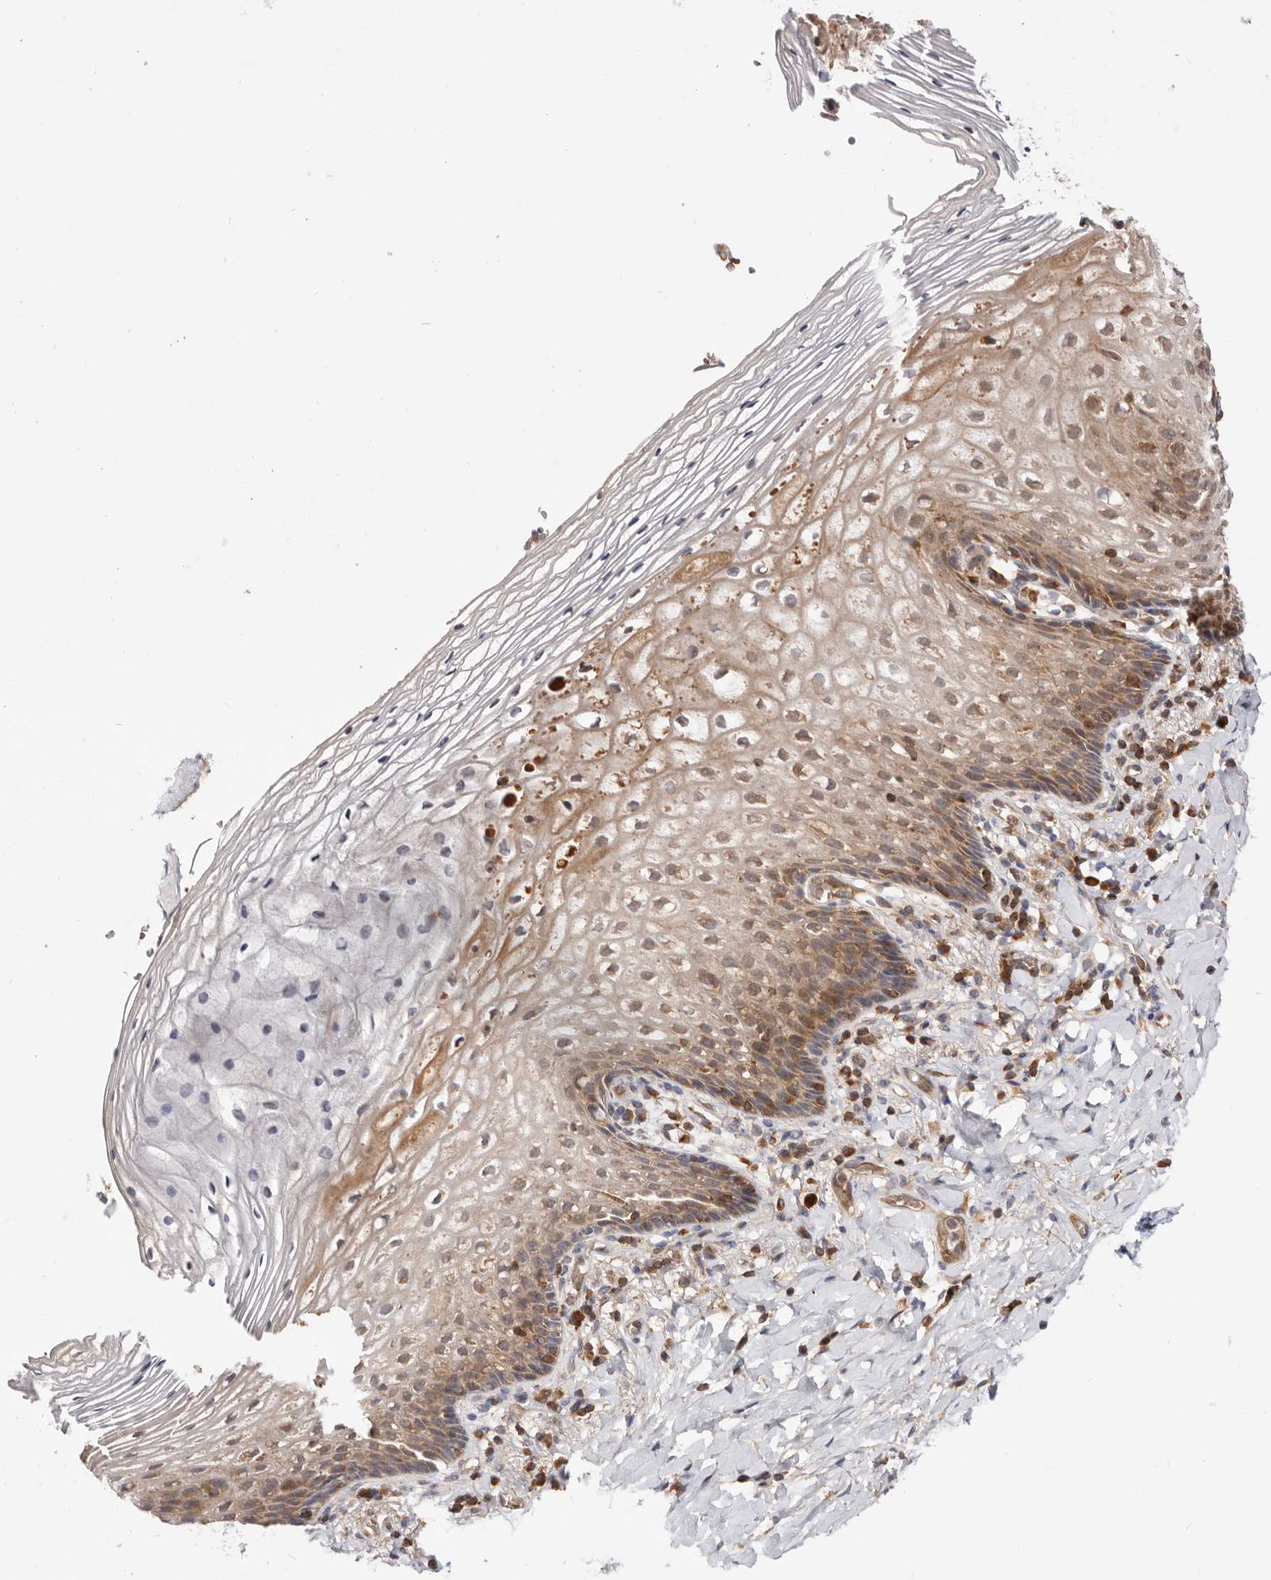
{"staining": {"intensity": "moderate", "quantity": "25%-75%", "location": "cytoplasmic/membranous"}, "tissue": "vagina", "cell_type": "Squamous epithelial cells", "image_type": "normal", "snomed": [{"axis": "morphology", "description": "Normal tissue, NOS"}, {"axis": "topography", "description": "Vagina"}], "caption": "Normal vagina was stained to show a protein in brown. There is medium levels of moderate cytoplasmic/membranous expression in about 25%-75% of squamous epithelial cells. Using DAB (3,3'-diaminobenzidine) (brown) and hematoxylin (blue) stains, captured at high magnification using brightfield microscopy.", "gene": "RNF213", "patient": {"sex": "female", "age": 60}}